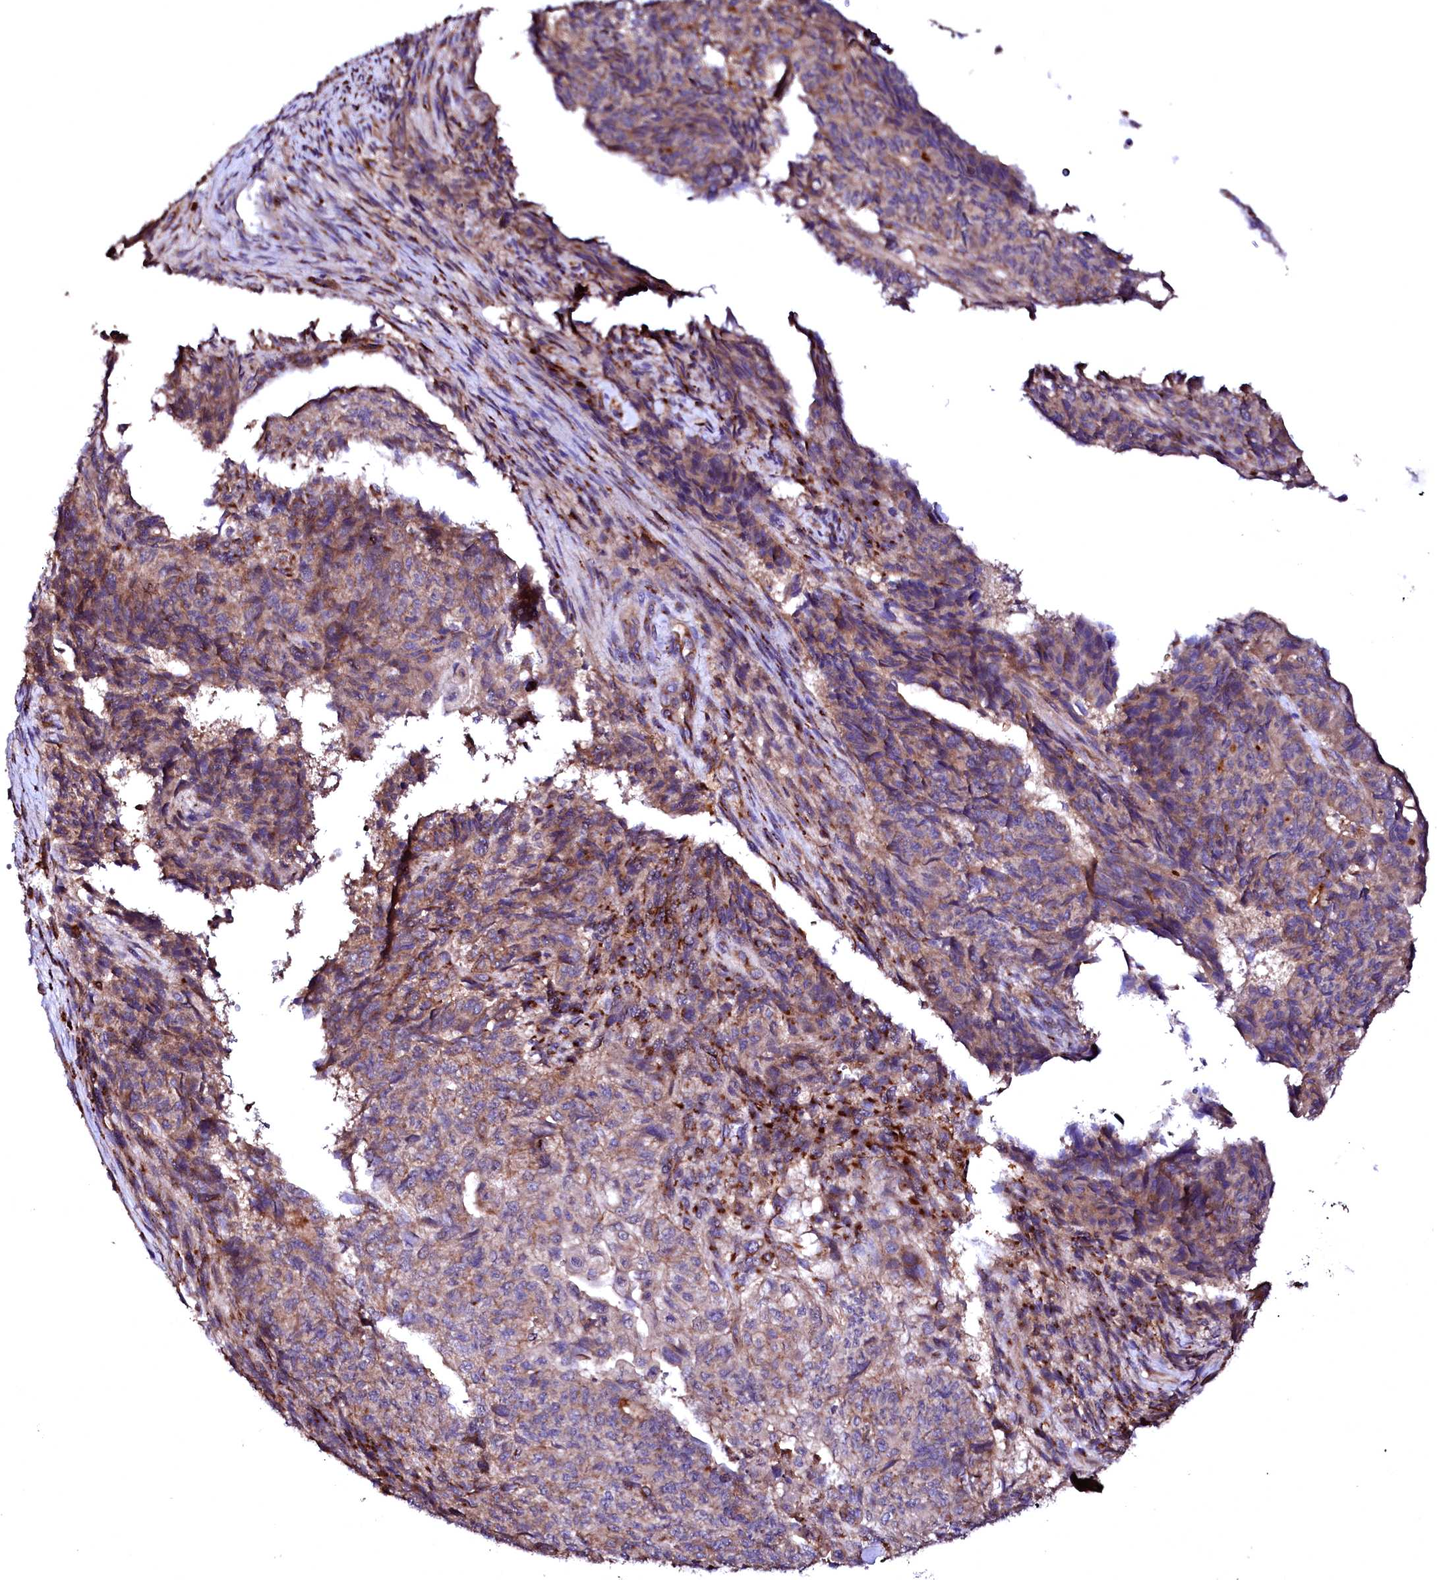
{"staining": {"intensity": "moderate", "quantity": "25%-75%", "location": "cytoplasmic/membranous"}, "tissue": "endometrial cancer", "cell_type": "Tumor cells", "image_type": "cancer", "snomed": [{"axis": "morphology", "description": "Adenocarcinoma, NOS"}, {"axis": "topography", "description": "Endometrium"}], "caption": "Endometrial cancer was stained to show a protein in brown. There is medium levels of moderate cytoplasmic/membranous expression in approximately 25%-75% of tumor cells.", "gene": "ST3GAL1", "patient": {"sex": "female", "age": 32}}